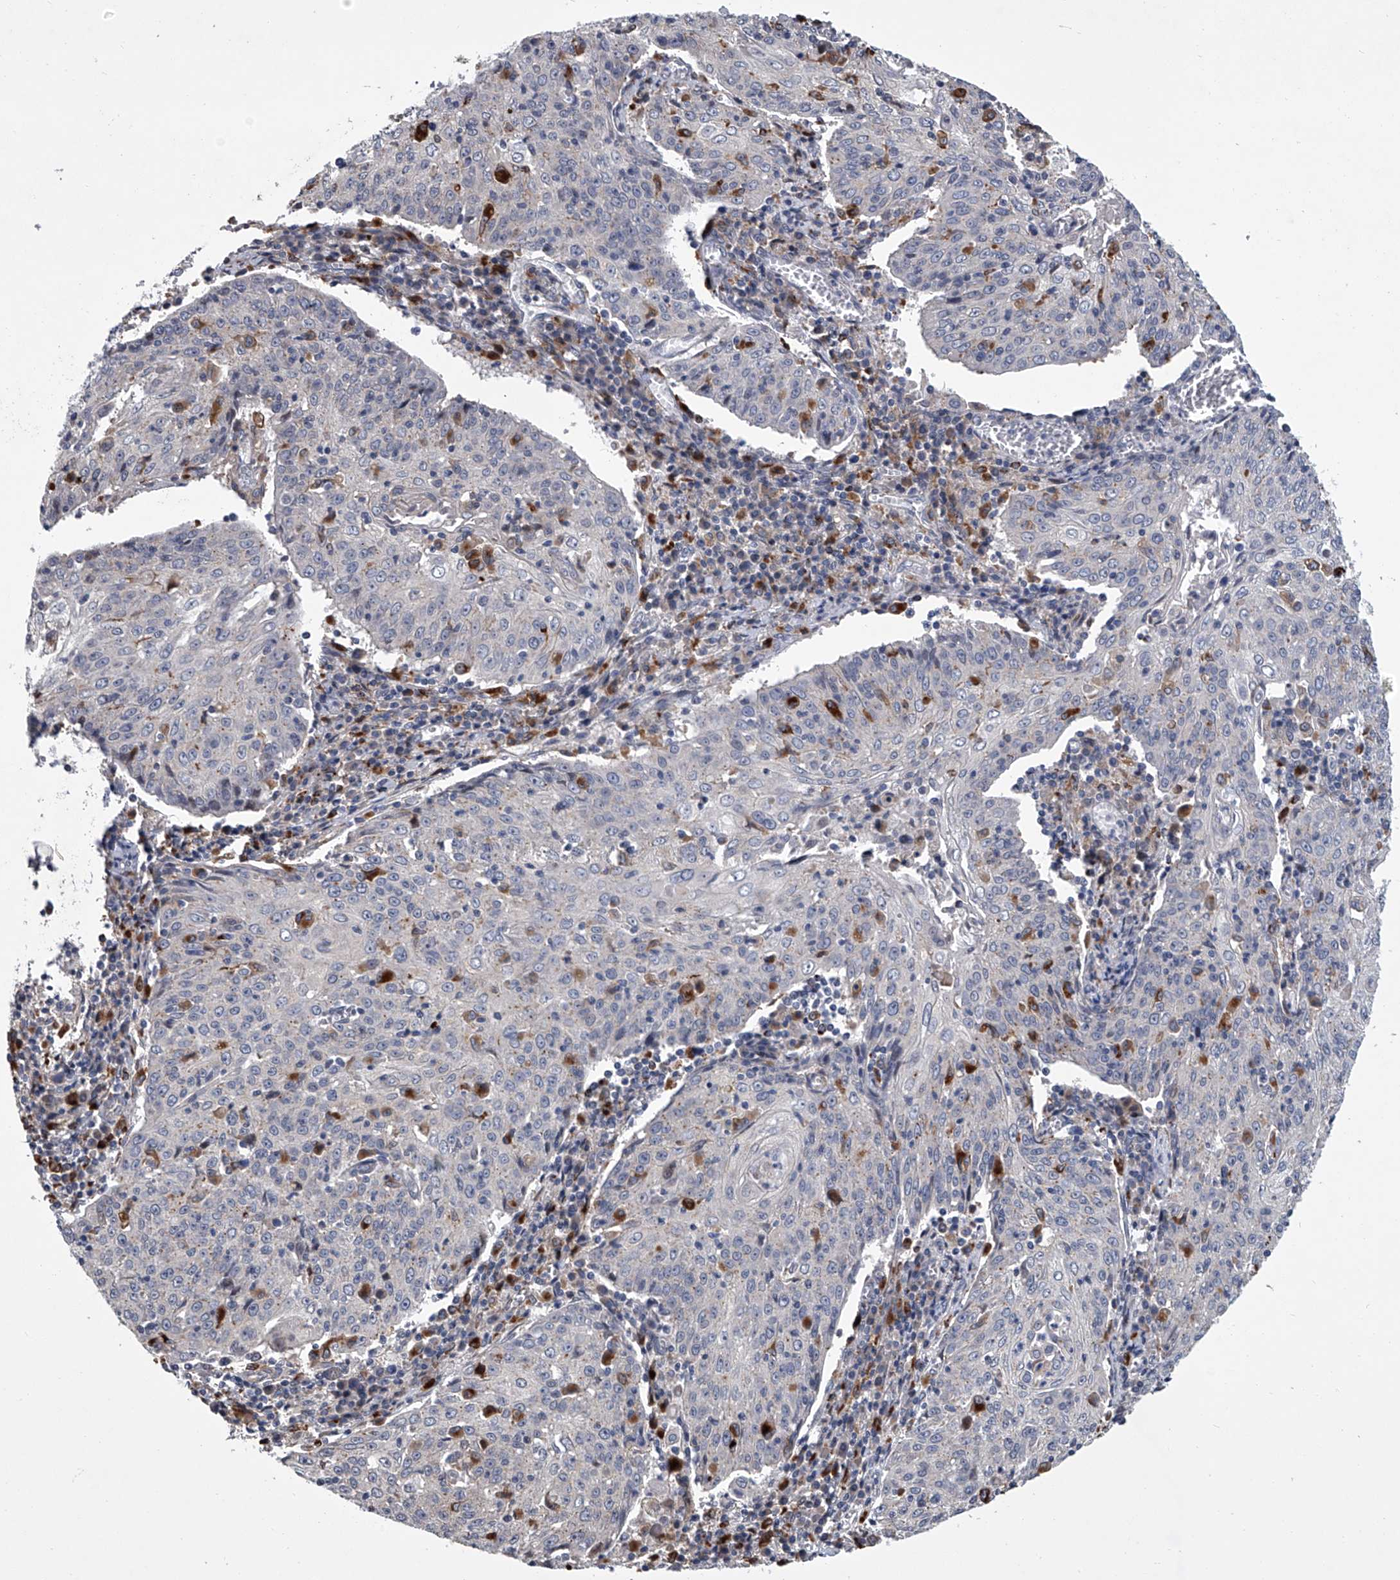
{"staining": {"intensity": "negative", "quantity": "none", "location": "none"}, "tissue": "cervical cancer", "cell_type": "Tumor cells", "image_type": "cancer", "snomed": [{"axis": "morphology", "description": "Squamous cell carcinoma, NOS"}, {"axis": "topography", "description": "Cervix"}], "caption": "An image of human squamous cell carcinoma (cervical) is negative for staining in tumor cells.", "gene": "TRIM8", "patient": {"sex": "female", "age": 48}}